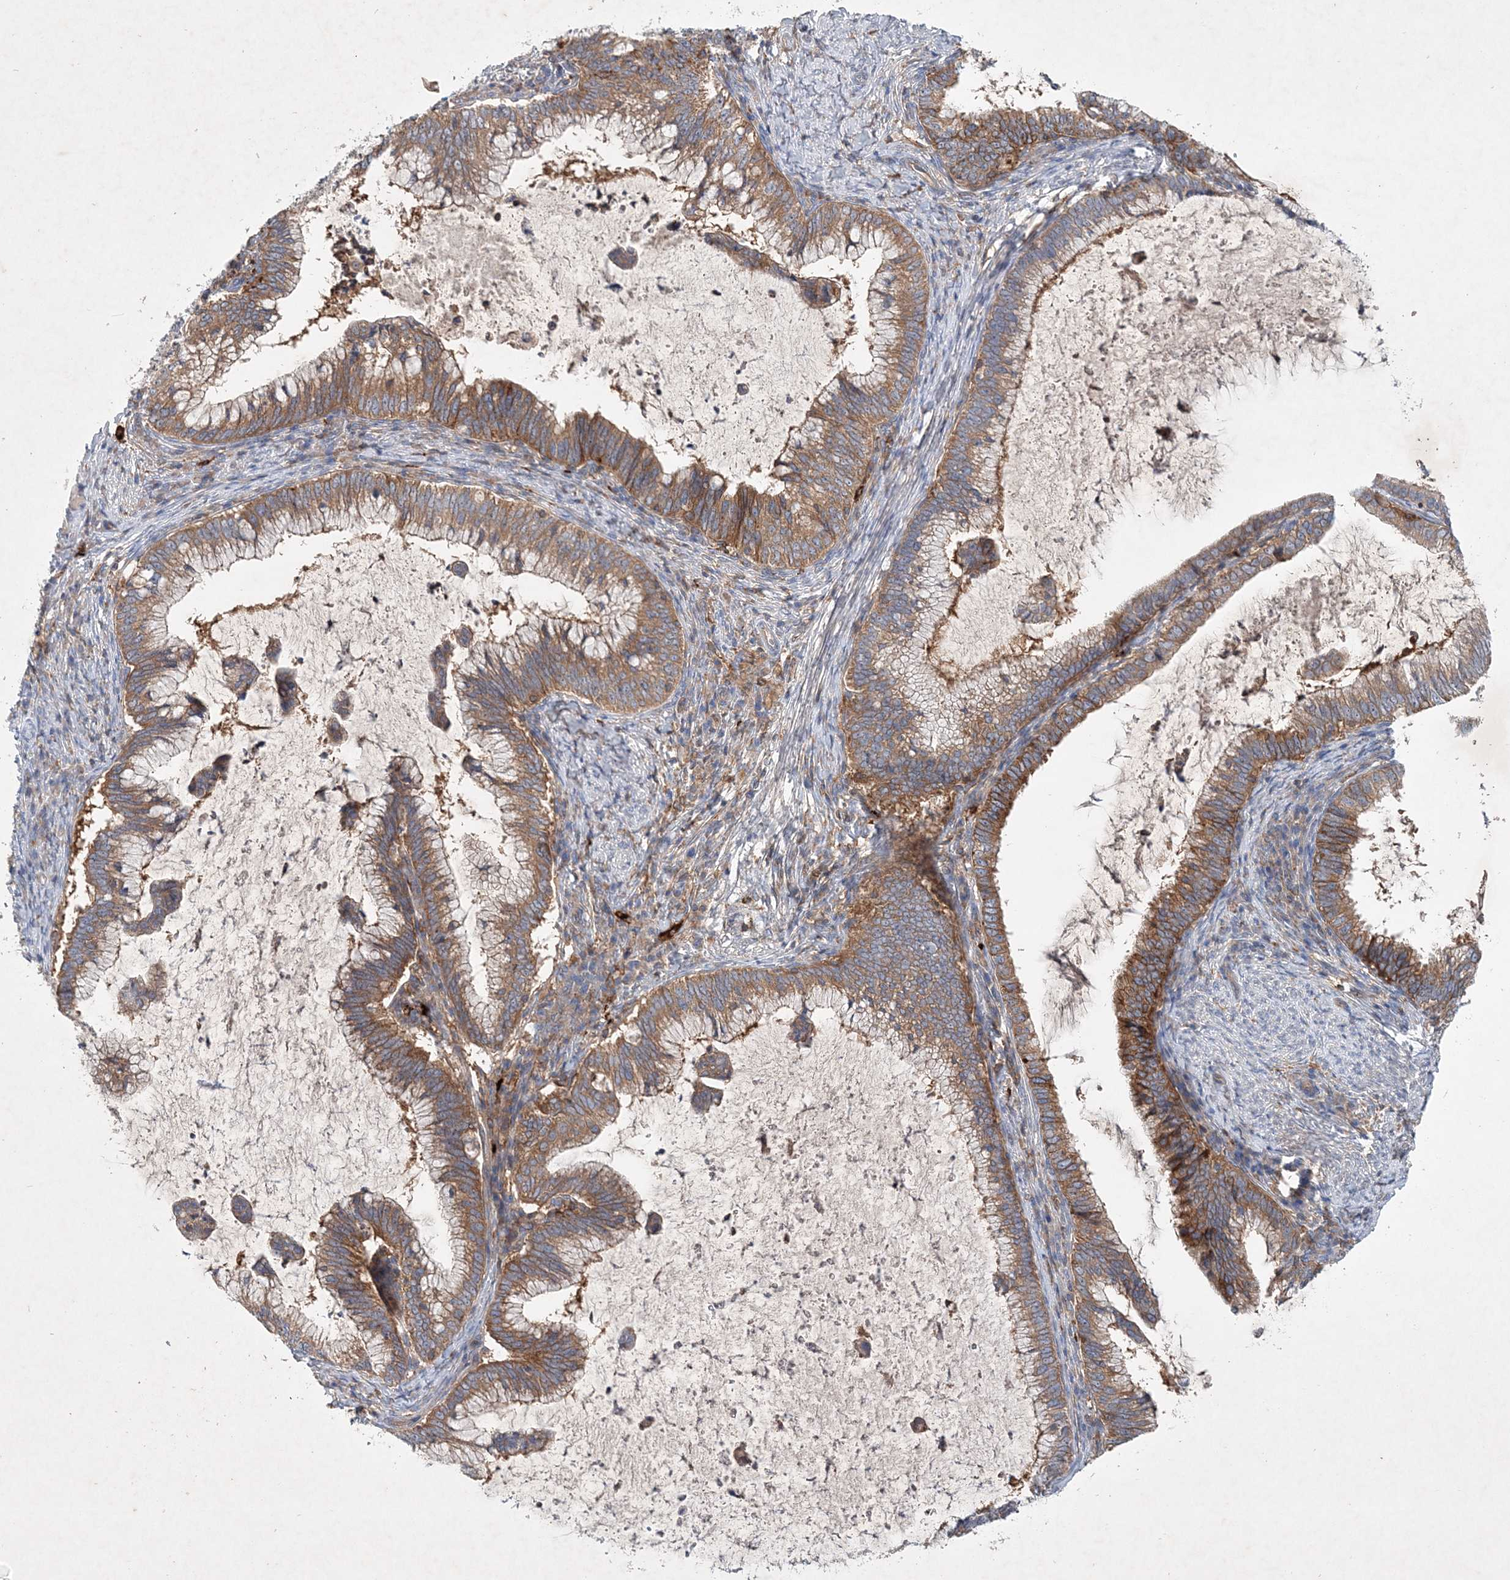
{"staining": {"intensity": "moderate", "quantity": ">75%", "location": "cytoplasmic/membranous"}, "tissue": "cervical cancer", "cell_type": "Tumor cells", "image_type": "cancer", "snomed": [{"axis": "morphology", "description": "Adenocarcinoma, NOS"}, {"axis": "topography", "description": "Cervix"}], "caption": "Cervical cancer (adenocarcinoma) was stained to show a protein in brown. There is medium levels of moderate cytoplasmic/membranous positivity in about >75% of tumor cells.", "gene": "P2RY10", "patient": {"sex": "female", "age": 36}}